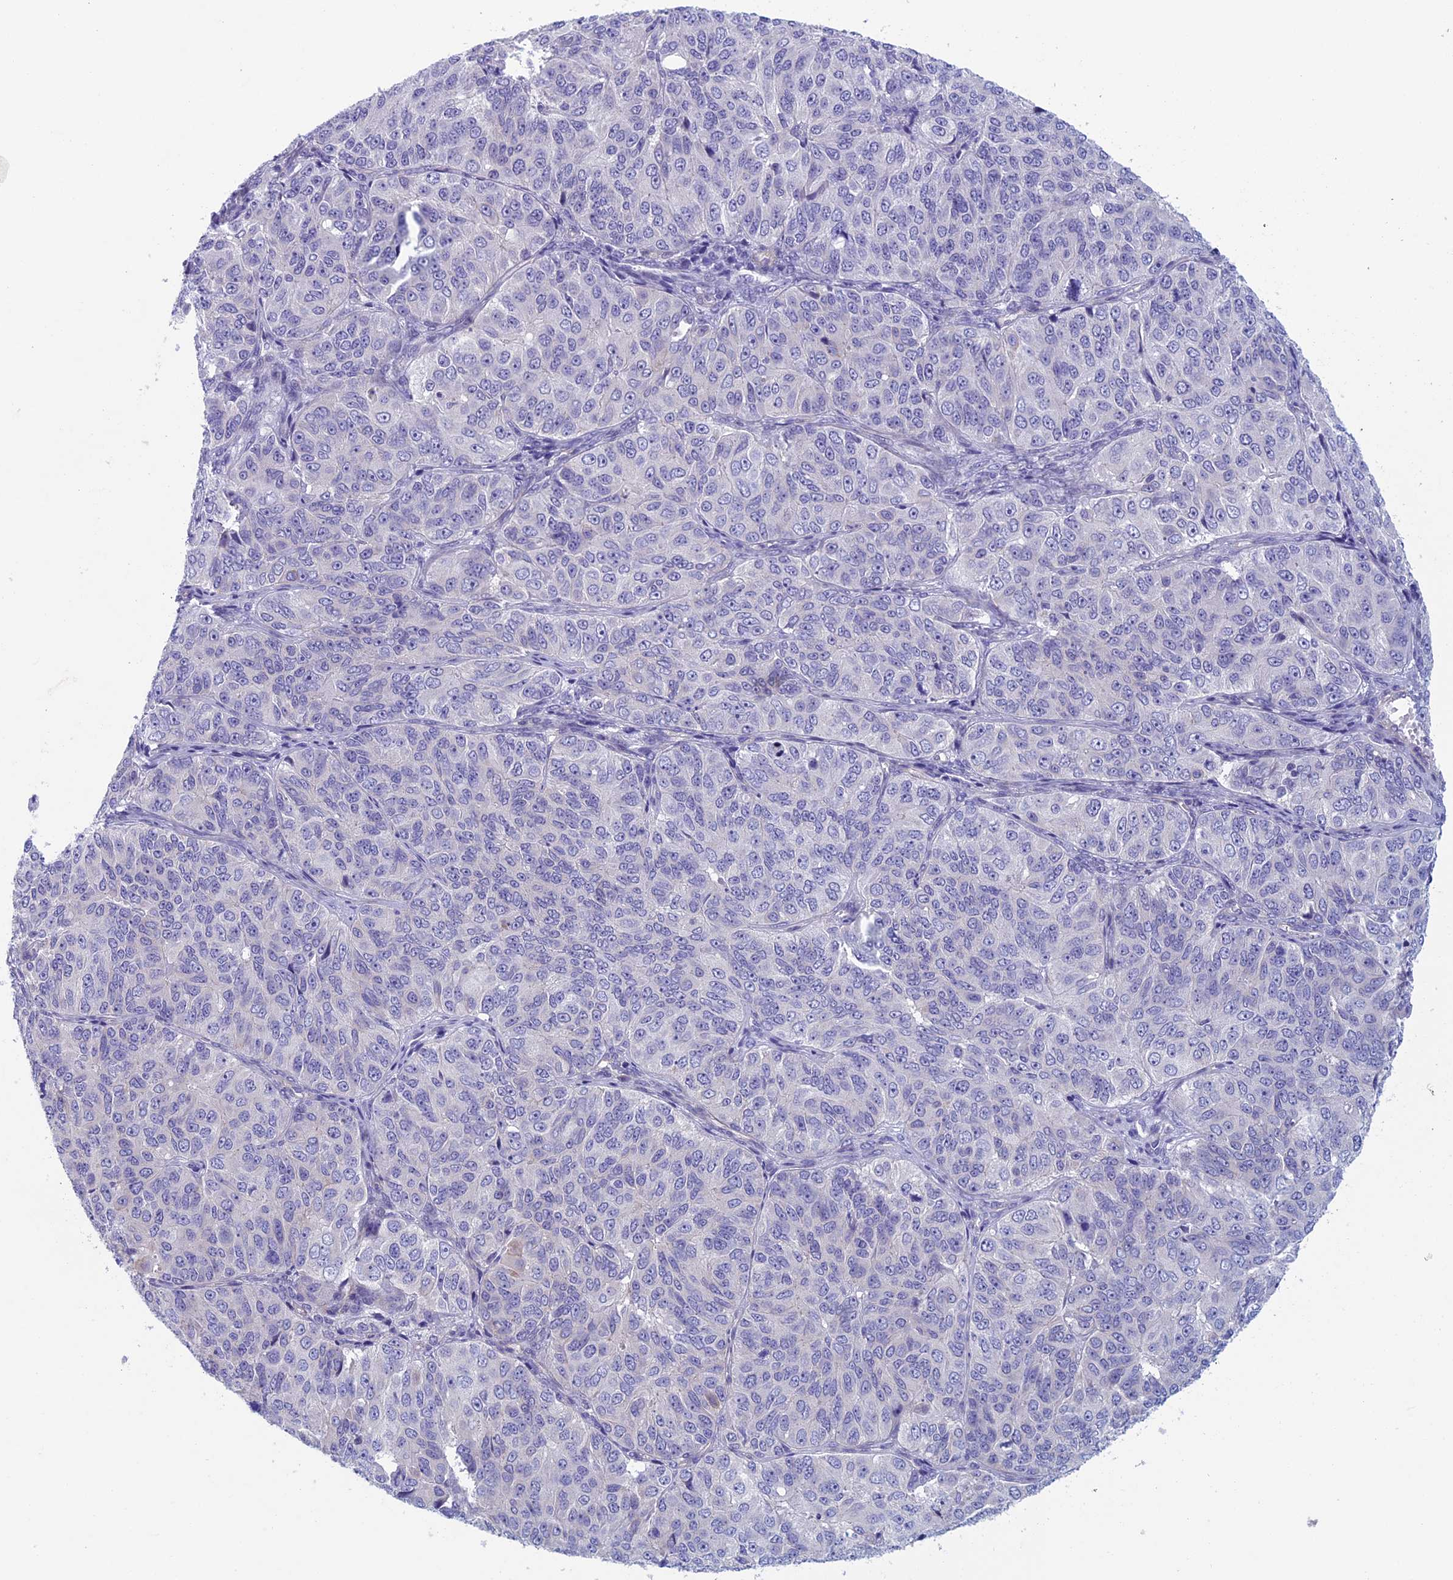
{"staining": {"intensity": "negative", "quantity": "none", "location": "none"}, "tissue": "ovarian cancer", "cell_type": "Tumor cells", "image_type": "cancer", "snomed": [{"axis": "morphology", "description": "Carcinoma, endometroid"}, {"axis": "topography", "description": "Ovary"}], "caption": "A histopathology image of human ovarian endometroid carcinoma is negative for staining in tumor cells. (DAB immunohistochemistry with hematoxylin counter stain).", "gene": "CNOT6L", "patient": {"sex": "female", "age": 51}}